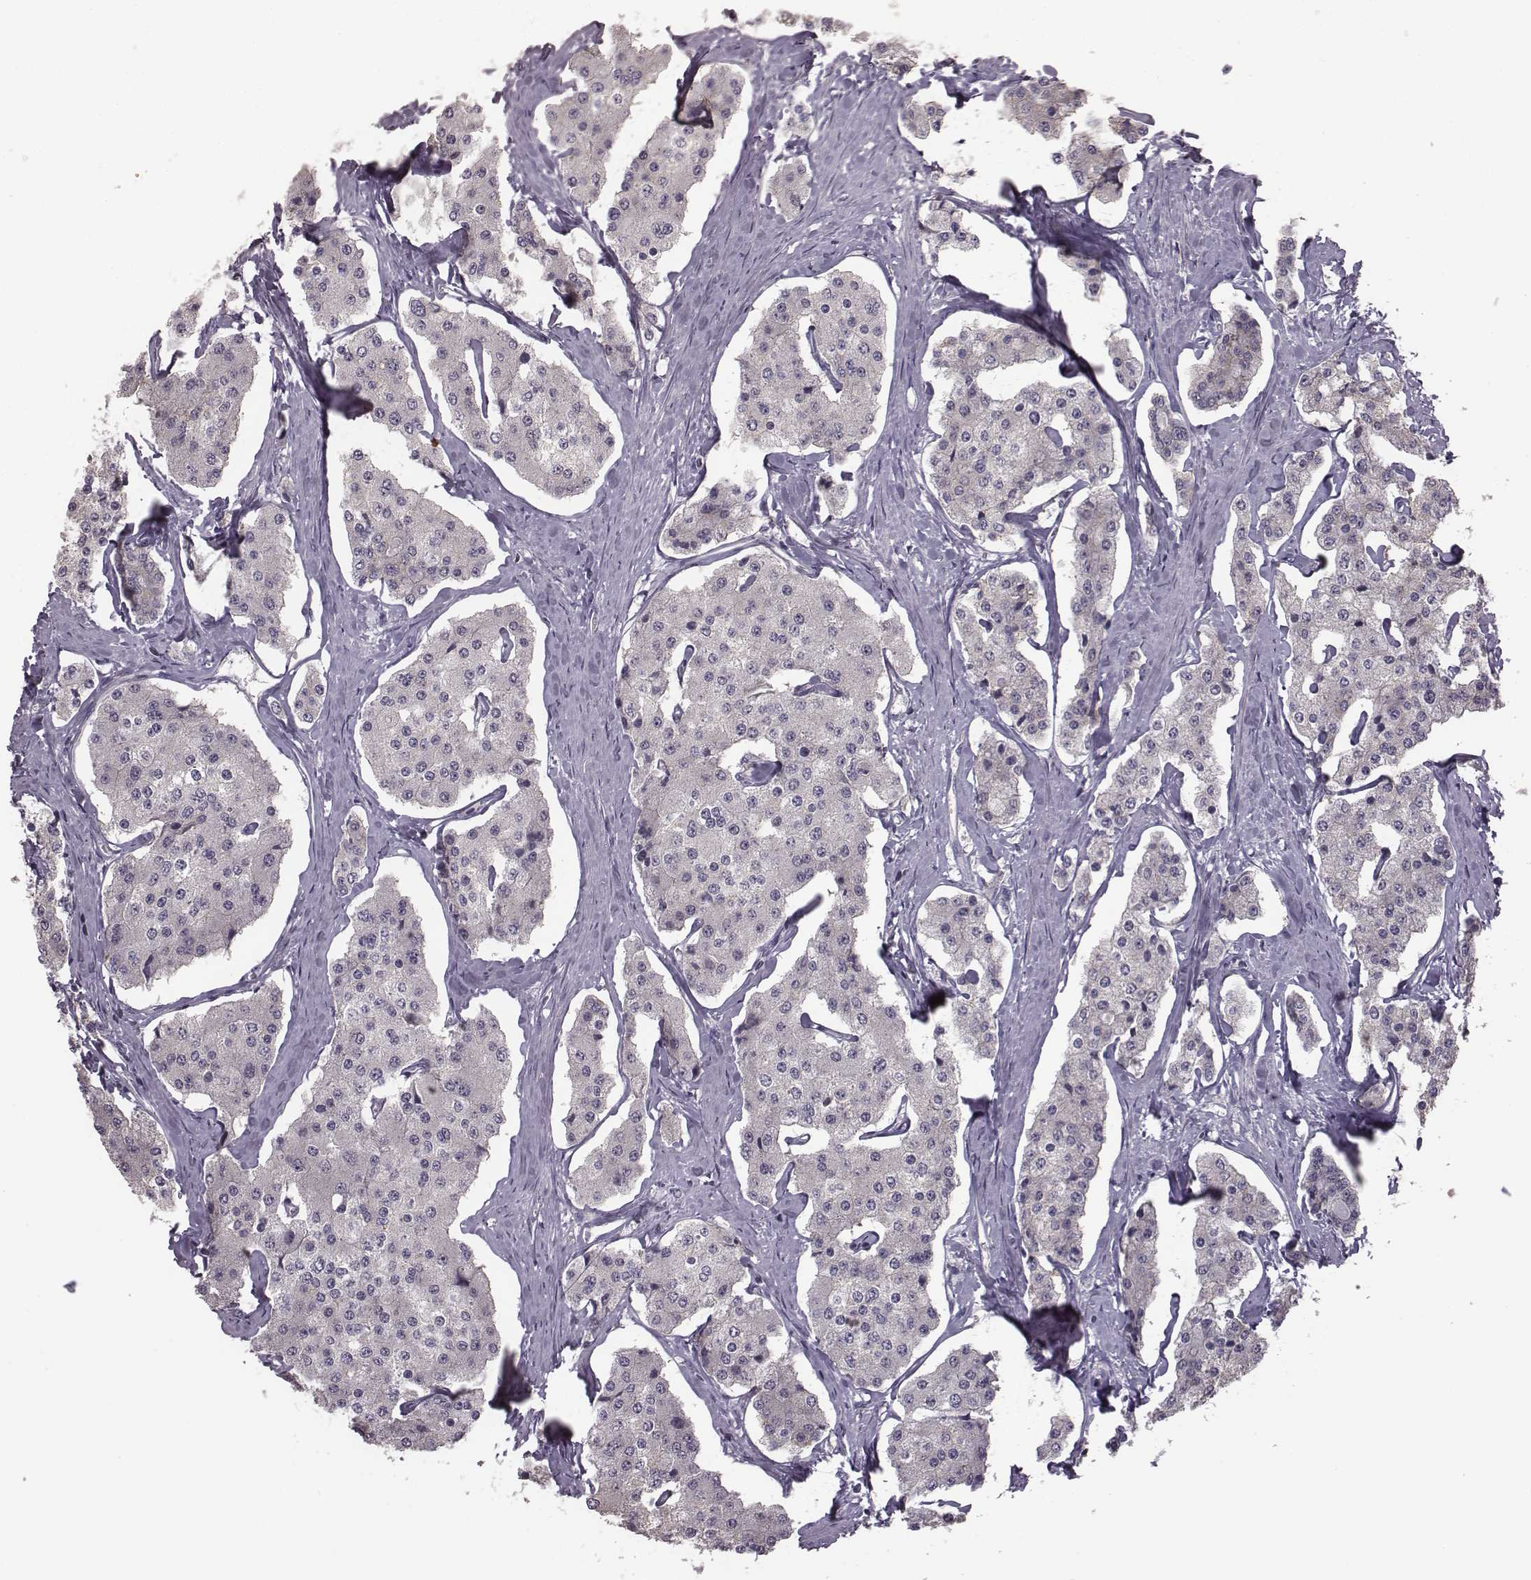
{"staining": {"intensity": "negative", "quantity": "none", "location": "none"}, "tissue": "carcinoid", "cell_type": "Tumor cells", "image_type": "cancer", "snomed": [{"axis": "morphology", "description": "Carcinoid, malignant, NOS"}, {"axis": "topography", "description": "Small intestine"}], "caption": "Immunohistochemistry photomicrograph of neoplastic tissue: malignant carcinoid stained with DAB reveals no significant protein expression in tumor cells. (IHC, brightfield microscopy, high magnification).", "gene": "BICDL1", "patient": {"sex": "female", "age": 65}}